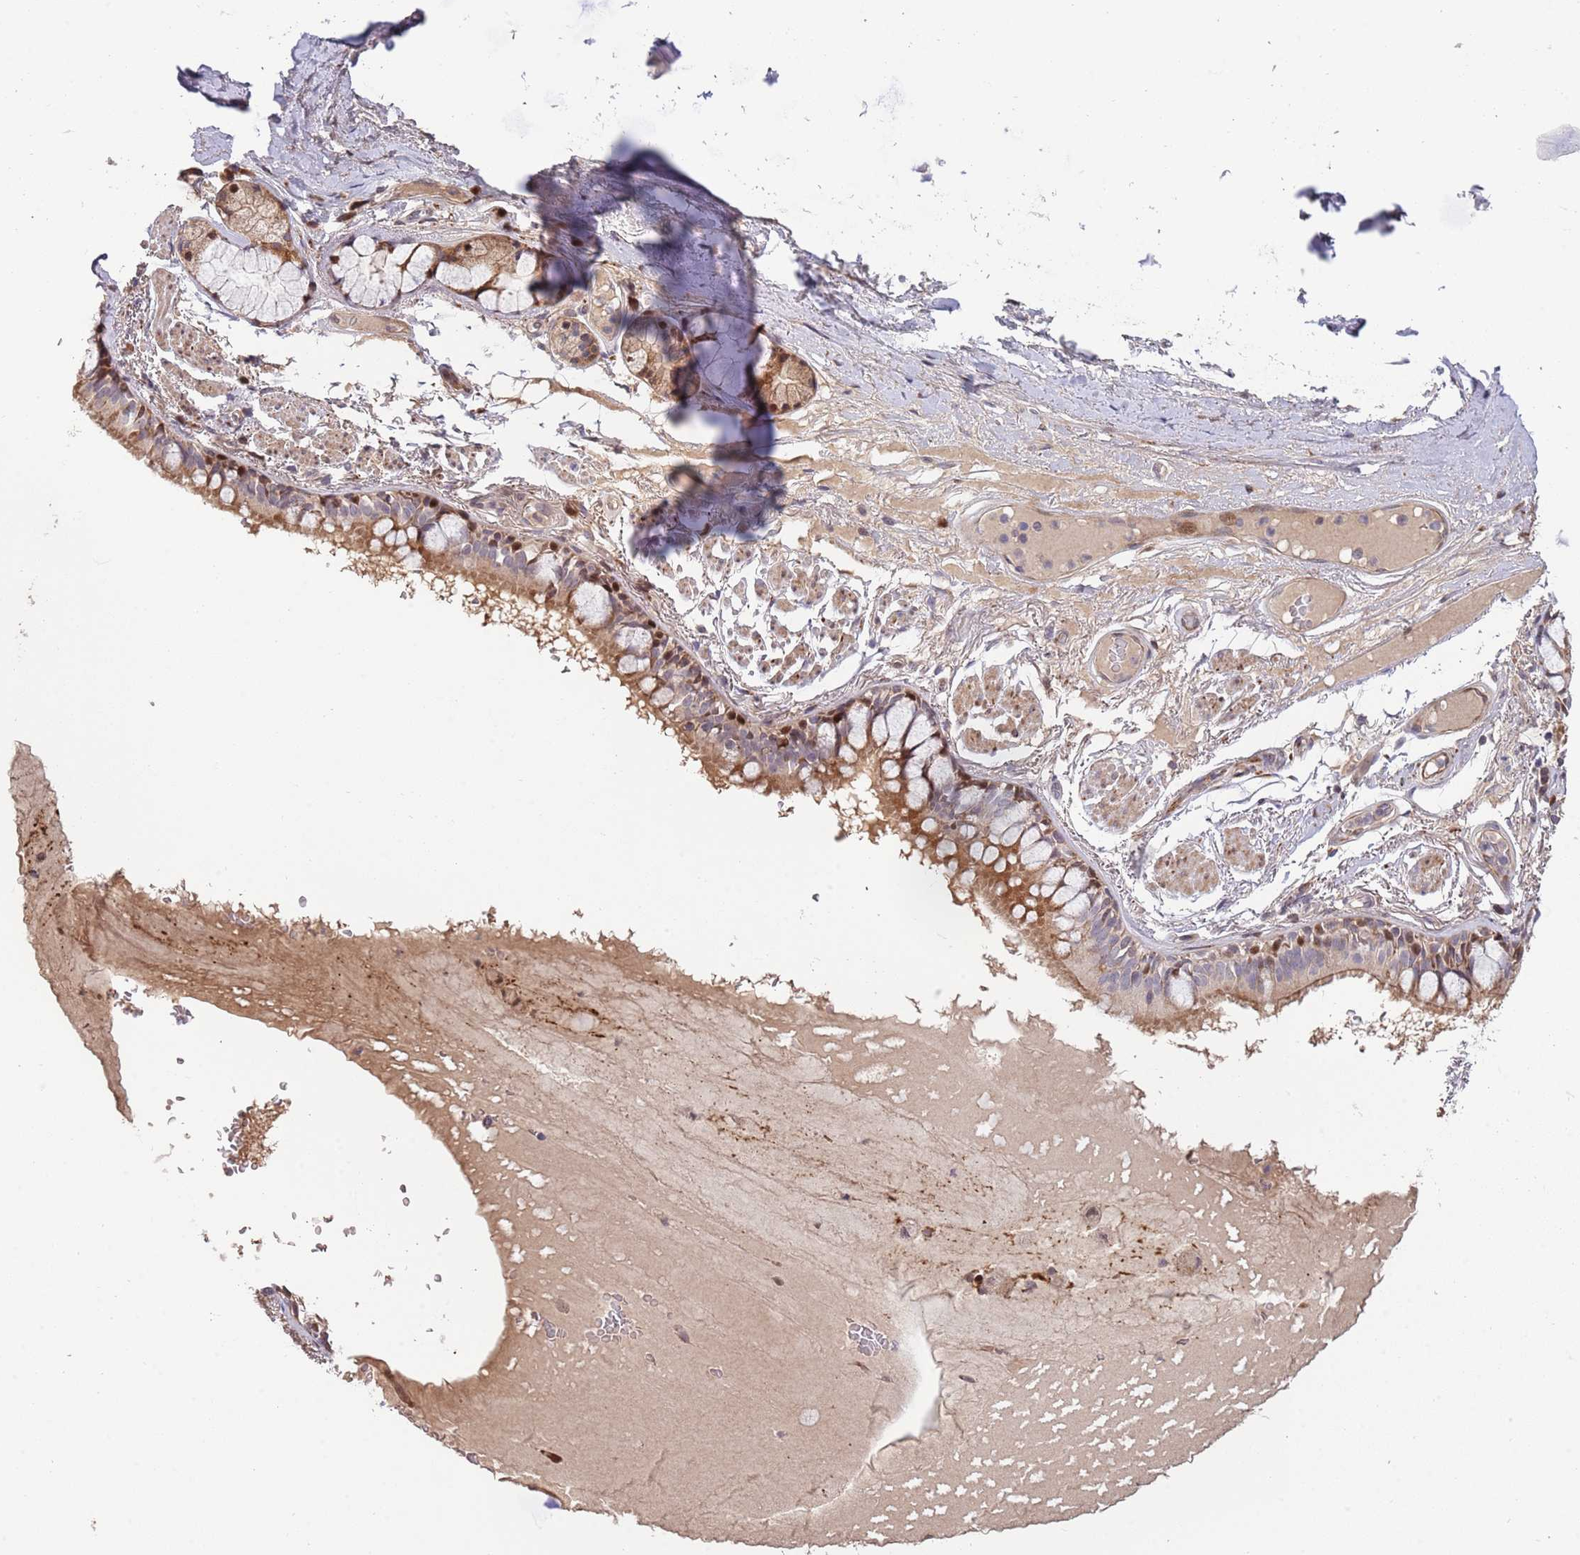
{"staining": {"intensity": "moderate", "quantity": ">75%", "location": "cytoplasmic/membranous,nuclear"}, "tissue": "bronchus", "cell_type": "Respiratory epithelial cells", "image_type": "normal", "snomed": [{"axis": "morphology", "description": "Normal tissue, NOS"}, {"axis": "topography", "description": "Bronchus"}], "caption": "Protein staining by immunohistochemistry demonstrates moderate cytoplasmic/membranous,nuclear expression in approximately >75% of respiratory epithelial cells in benign bronchus.", "gene": "SYNDIG1L", "patient": {"sex": "male", "age": 70}}